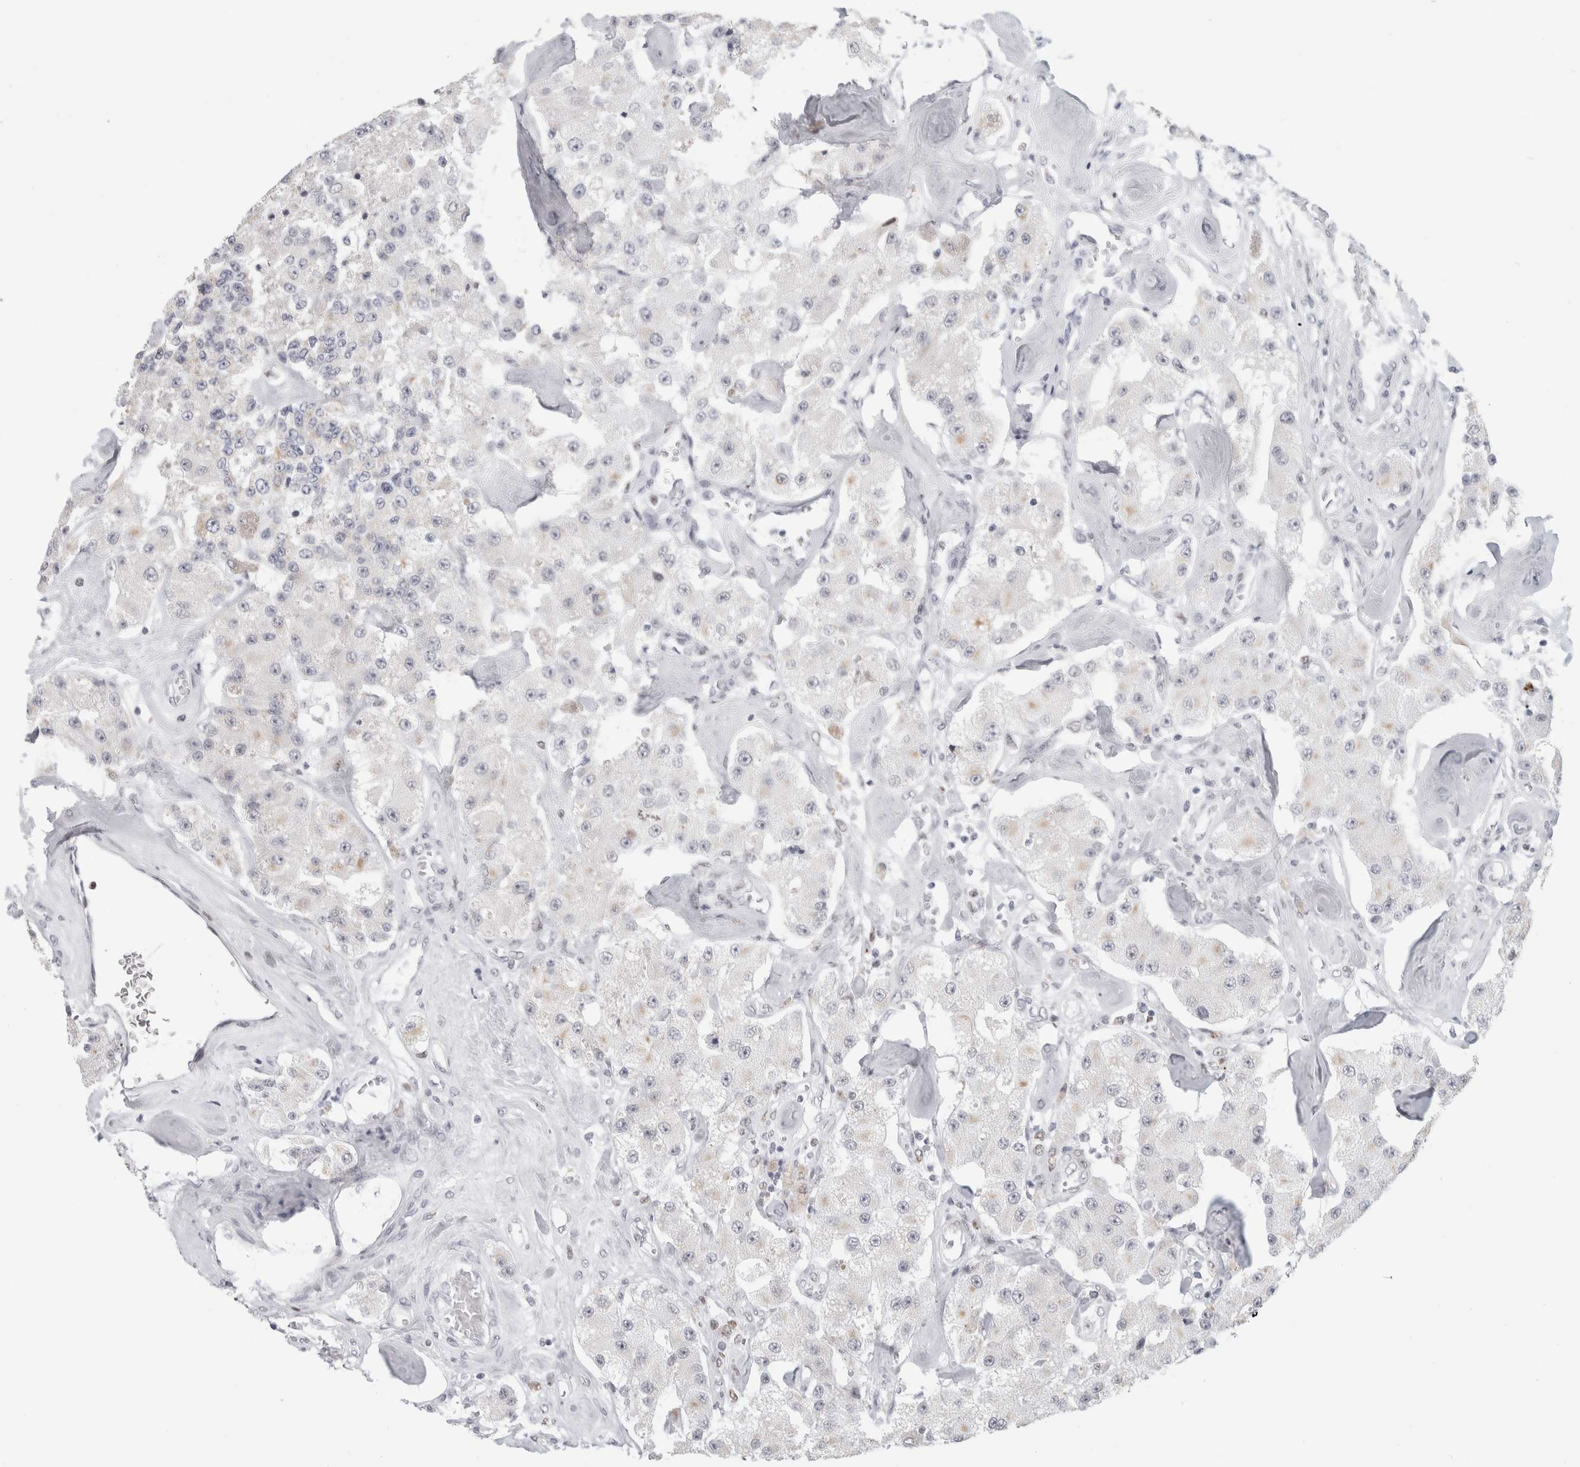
{"staining": {"intensity": "negative", "quantity": "none", "location": "none"}, "tissue": "carcinoid", "cell_type": "Tumor cells", "image_type": "cancer", "snomed": [{"axis": "morphology", "description": "Carcinoid, malignant, NOS"}, {"axis": "topography", "description": "Pancreas"}], "caption": "Carcinoid (malignant) stained for a protein using immunohistochemistry shows no positivity tumor cells.", "gene": "SMARCC1", "patient": {"sex": "male", "age": 41}}